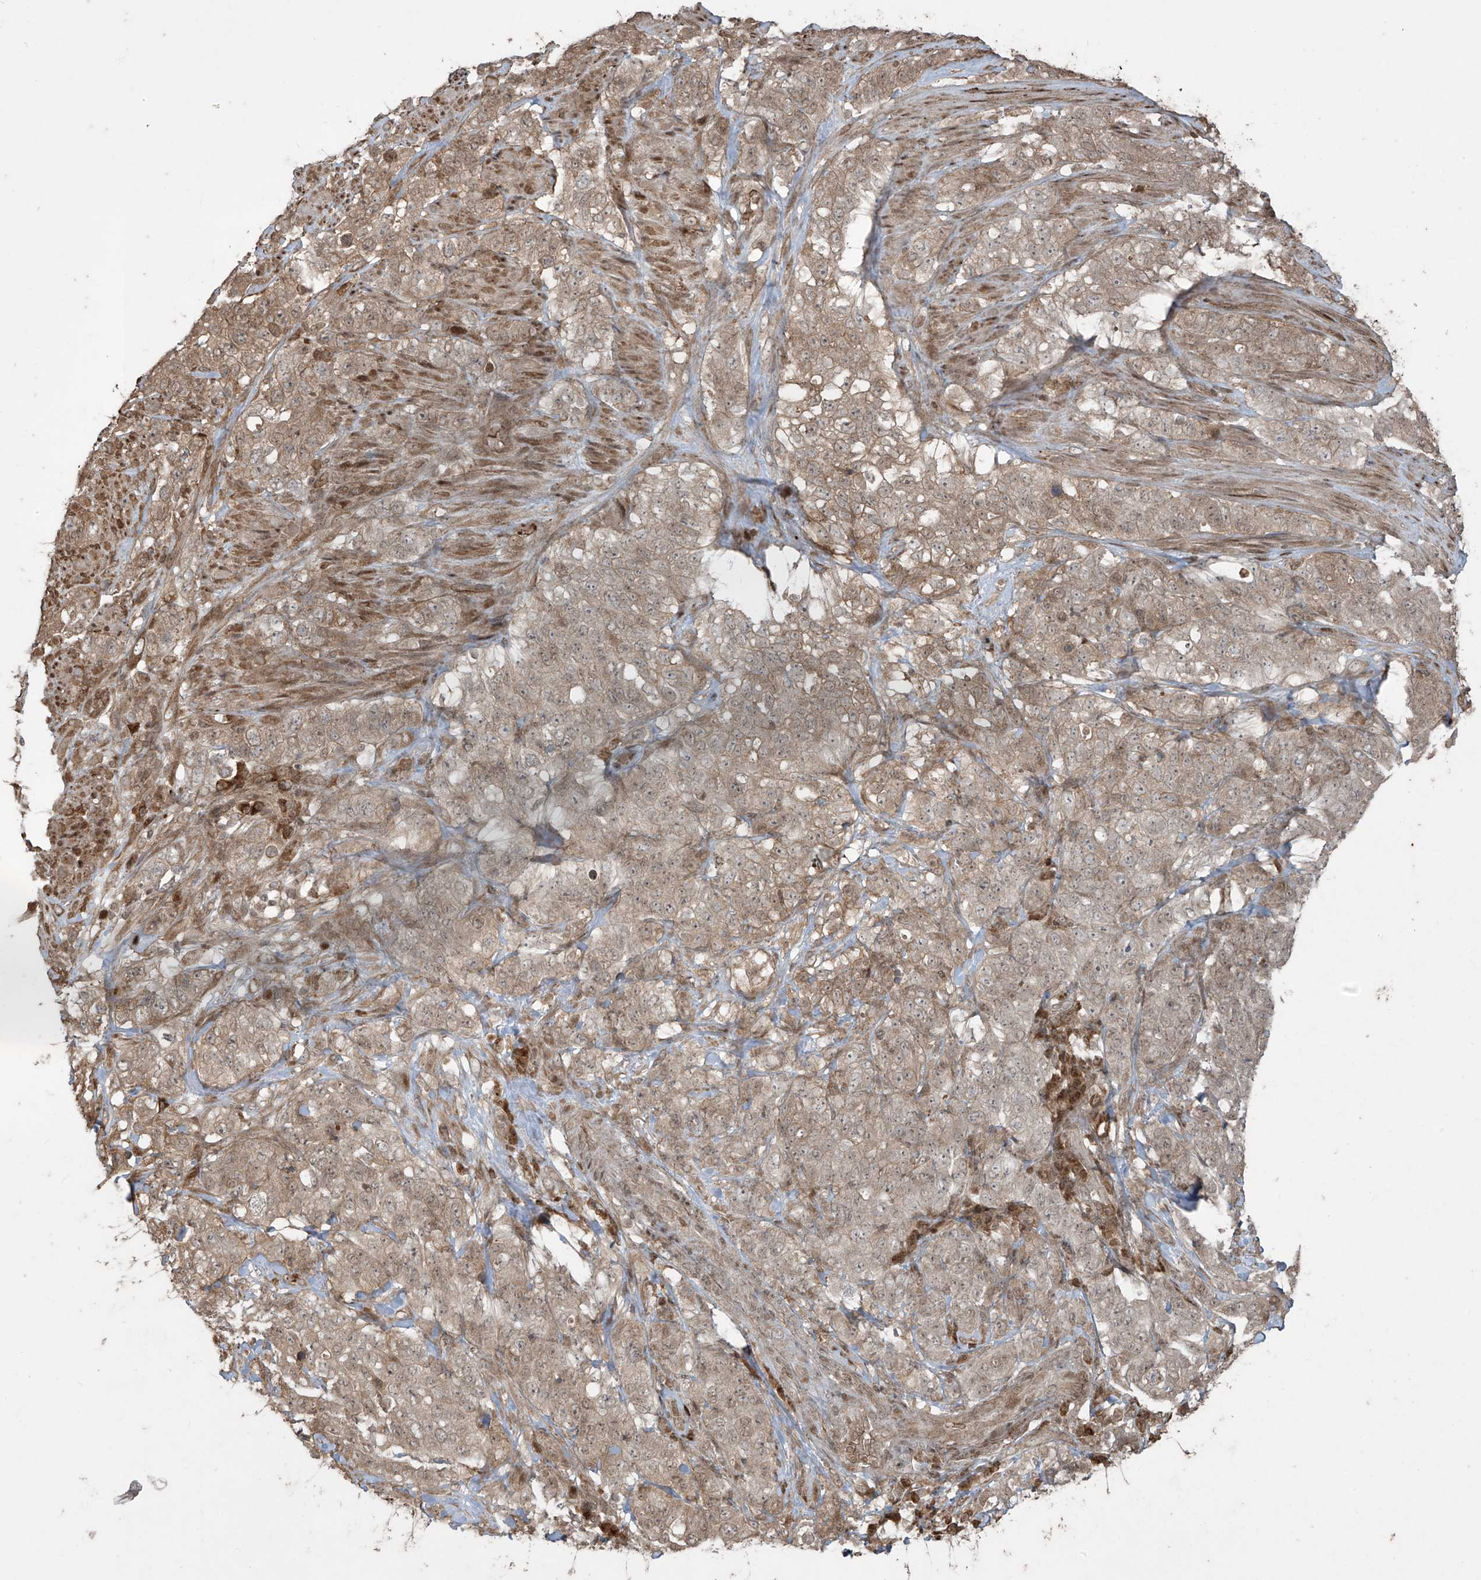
{"staining": {"intensity": "weak", "quantity": ">75%", "location": "cytoplasmic/membranous"}, "tissue": "stomach cancer", "cell_type": "Tumor cells", "image_type": "cancer", "snomed": [{"axis": "morphology", "description": "Adenocarcinoma, NOS"}, {"axis": "topography", "description": "Stomach"}], "caption": "An image showing weak cytoplasmic/membranous staining in about >75% of tumor cells in stomach adenocarcinoma, as visualized by brown immunohistochemical staining.", "gene": "TTC22", "patient": {"sex": "male", "age": 48}}